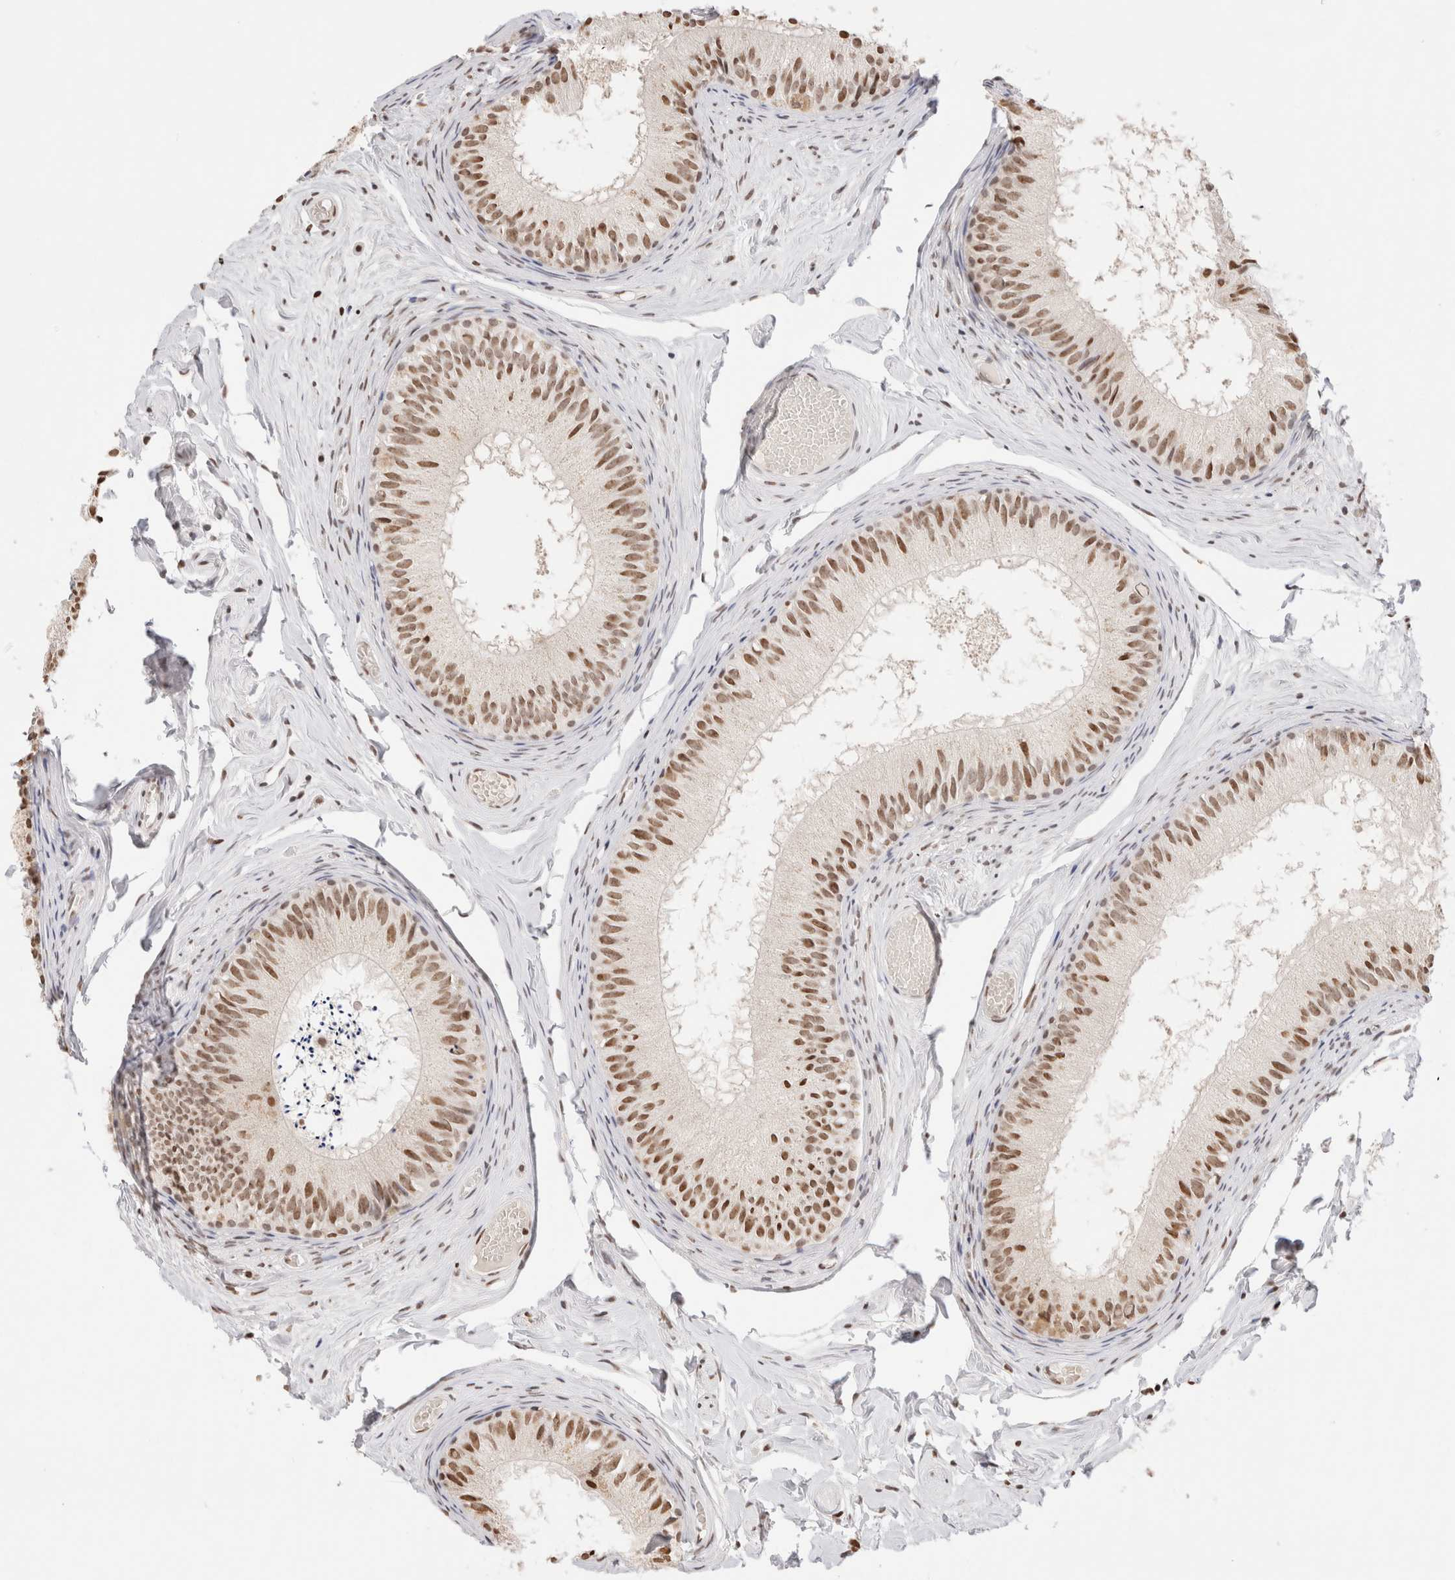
{"staining": {"intensity": "moderate", "quantity": ">75%", "location": "nuclear"}, "tissue": "epididymis", "cell_type": "Glandular cells", "image_type": "normal", "snomed": [{"axis": "morphology", "description": "Normal tissue, NOS"}, {"axis": "topography", "description": "Epididymis"}], "caption": "Immunohistochemistry of benign epididymis demonstrates medium levels of moderate nuclear positivity in approximately >75% of glandular cells.", "gene": "SUPT3H", "patient": {"sex": "male", "age": 46}}